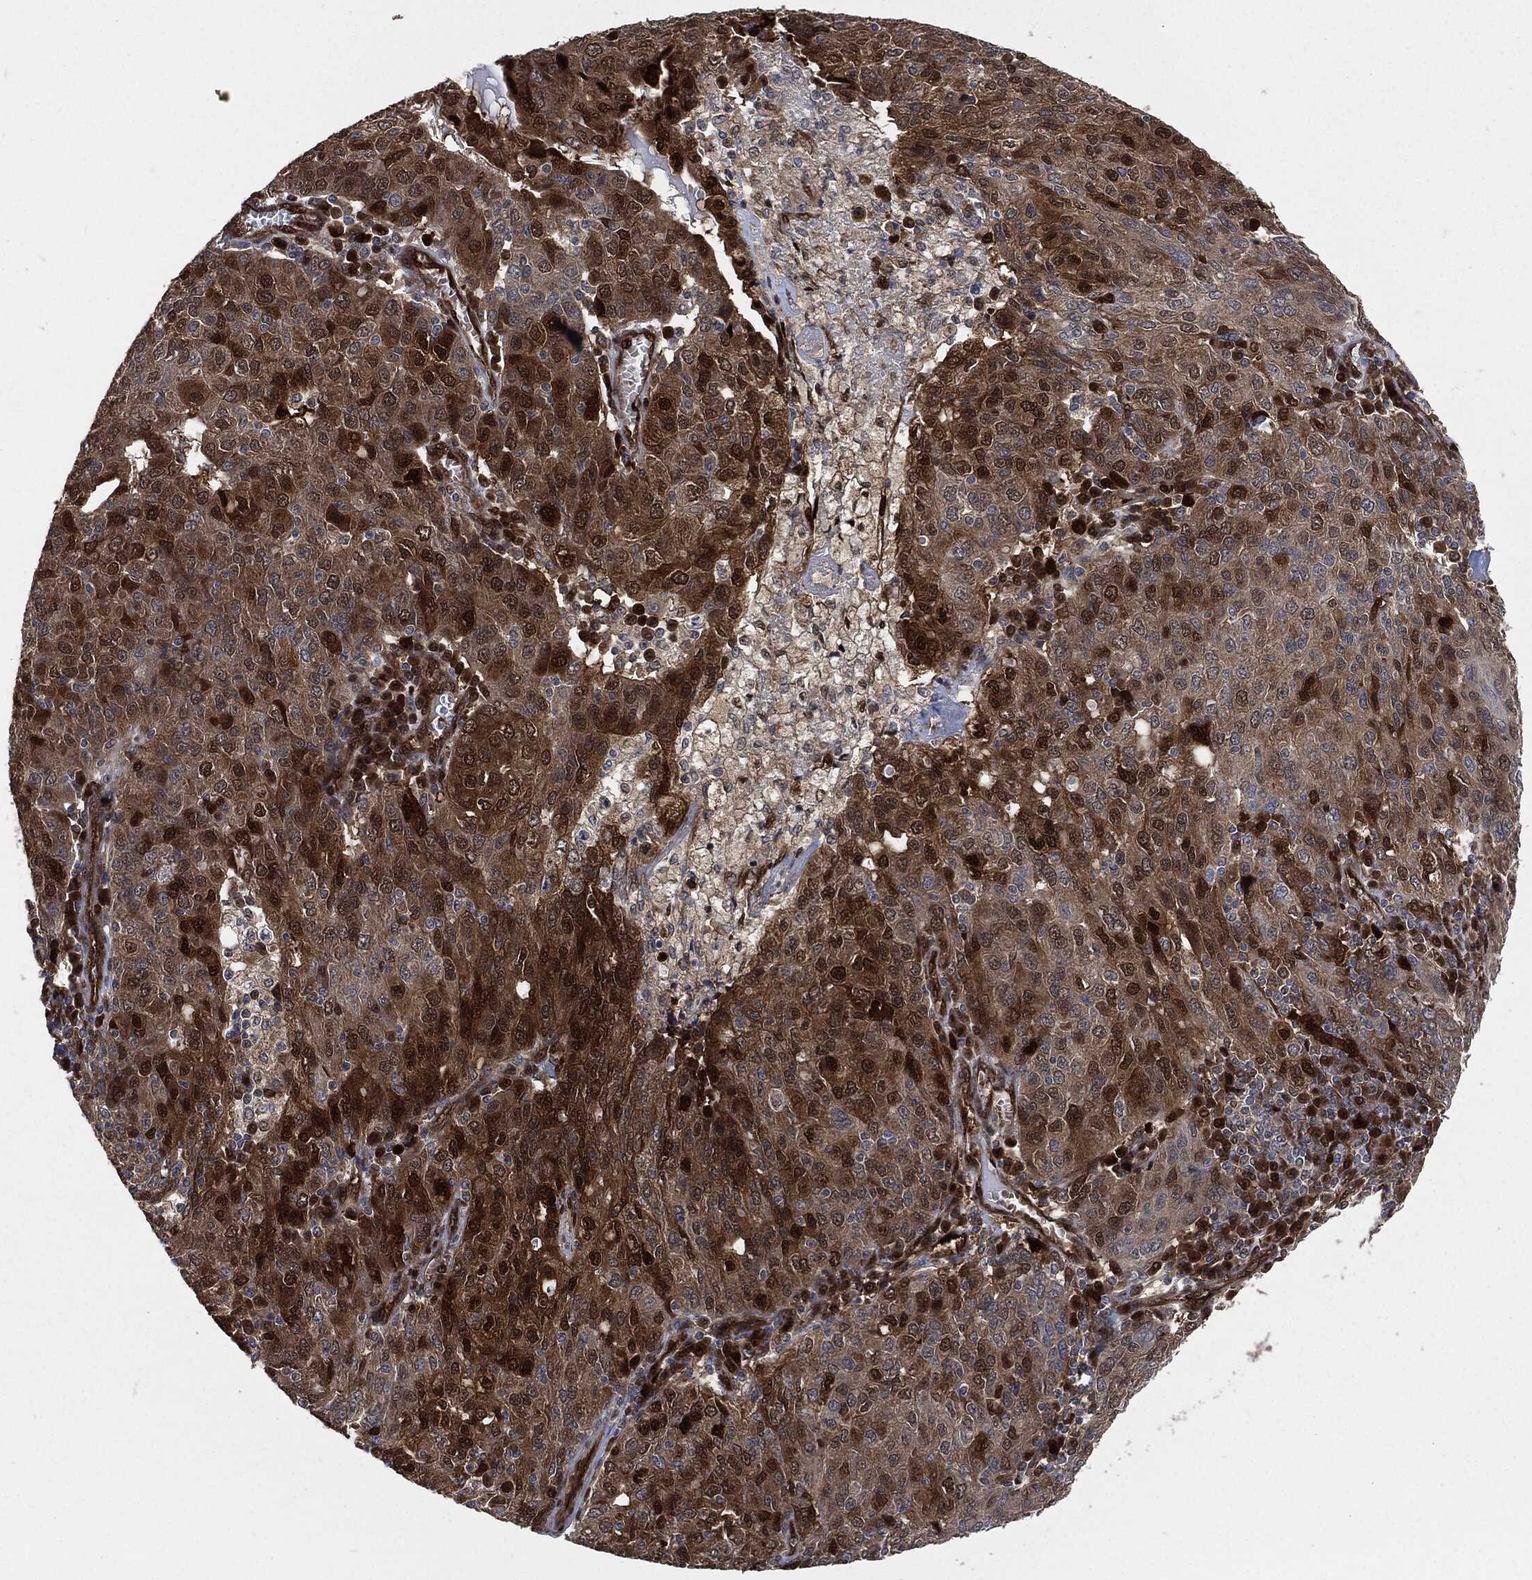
{"staining": {"intensity": "strong", "quantity": "<25%", "location": "cytoplasmic/membranous,nuclear"}, "tissue": "ovarian cancer", "cell_type": "Tumor cells", "image_type": "cancer", "snomed": [{"axis": "morphology", "description": "Carcinoma, endometroid"}, {"axis": "topography", "description": "Ovary"}], "caption": "IHC (DAB (3,3'-diaminobenzidine)) staining of human endometroid carcinoma (ovarian) shows strong cytoplasmic/membranous and nuclear protein positivity in approximately <25% of tumor cells.", "gene": "DCTN1", "patient": {"sex": "female", "age": 50}}